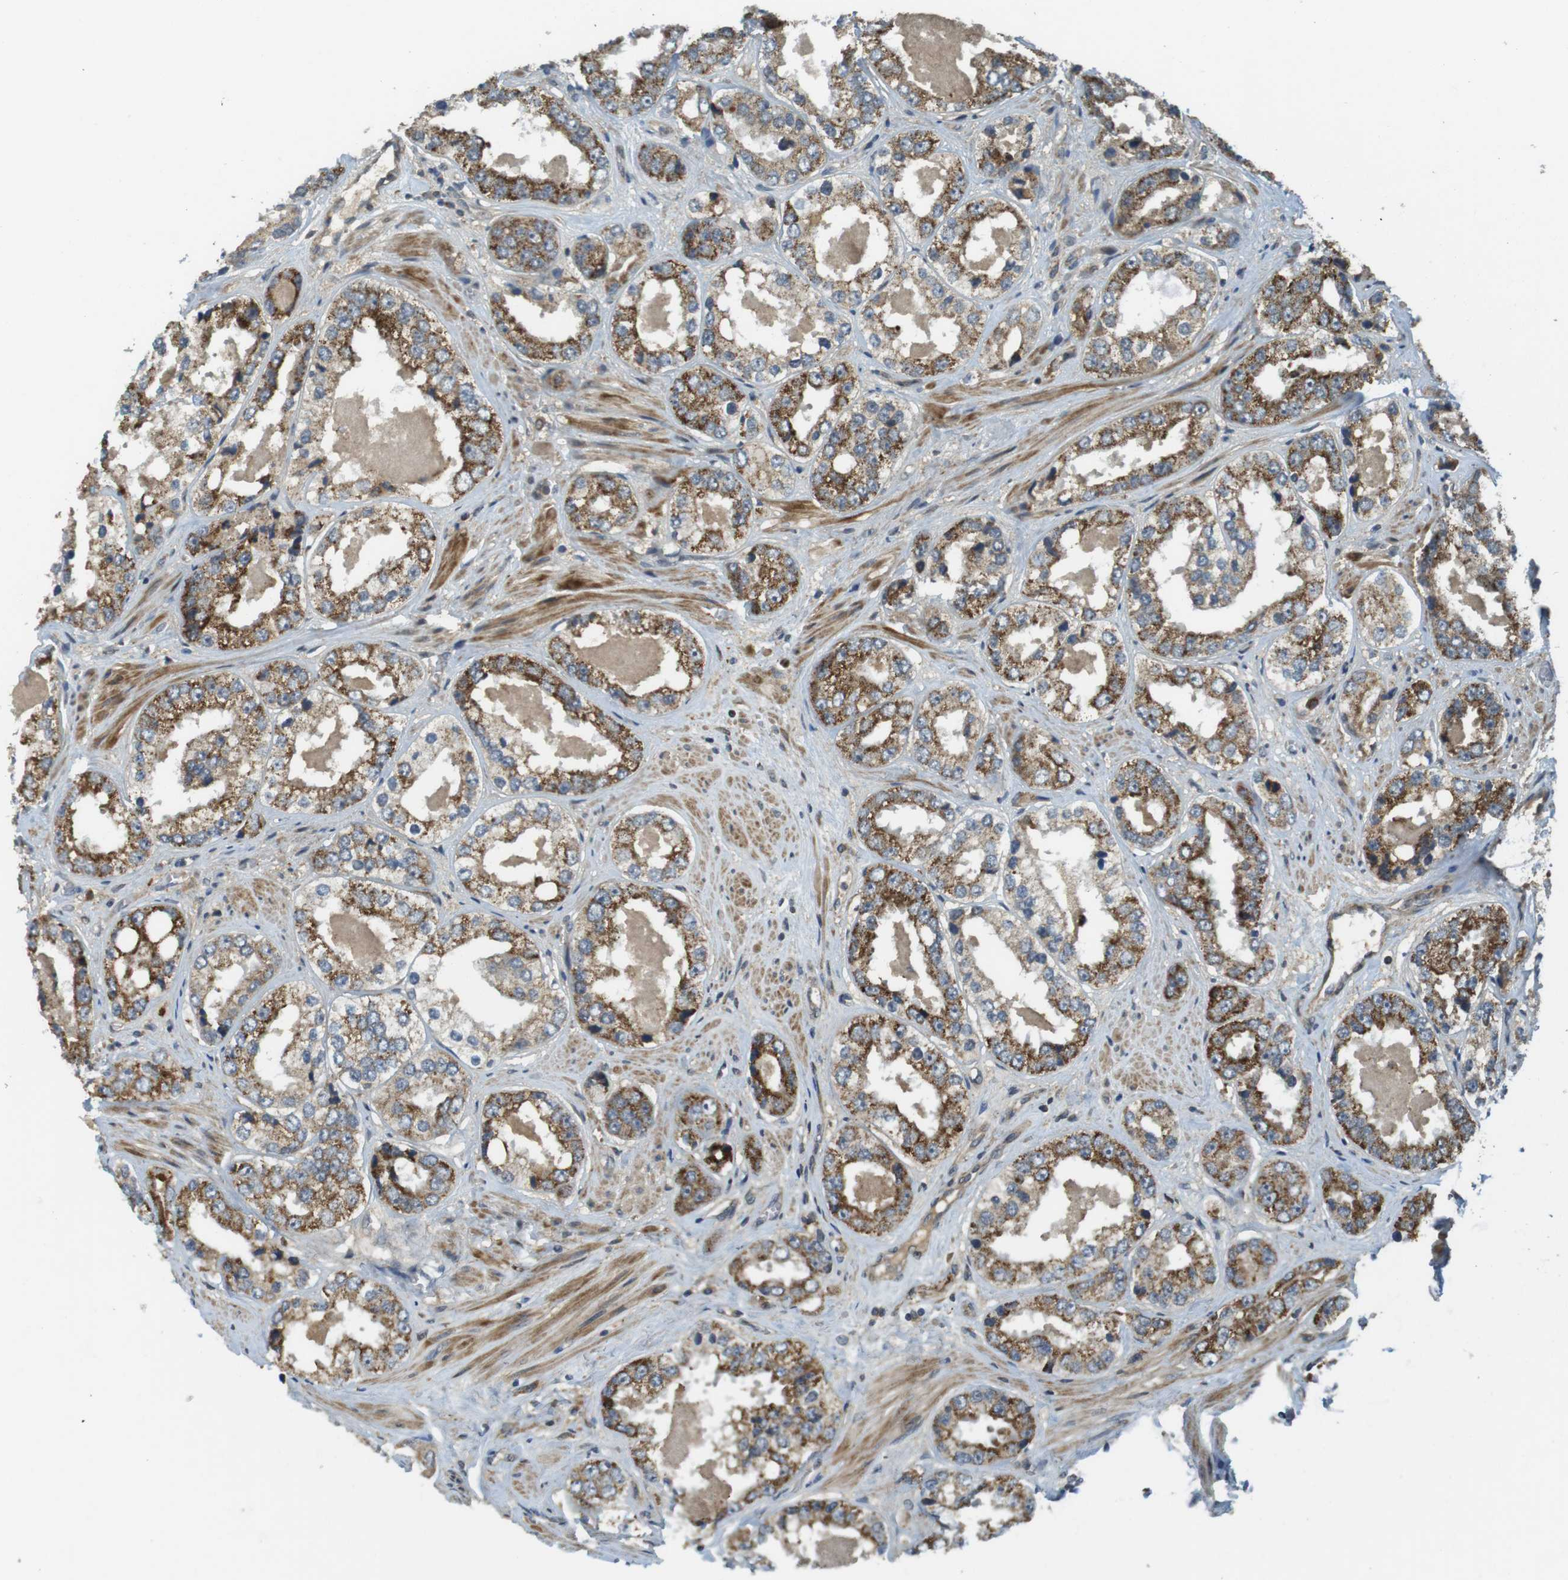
{"staining": {"intensity": "moderate", "quantity": ">75%", "location": "cytoplasmic/membranous"}, "tissue": "prostate cancer", "cell_type": "Tumor cells", "image_type": "cancer", "snomed": [{"axis": "morphology", "description": "Adenocarcinoma, High grade"}, {"axis": "topography", "description": "Prostate"}], "caption": "Prostate high-grade adenocarcinoma stained with DAB immunohistochemistry demonstrates medium levels of moderate cytoplasmic/membranous expression in approximately >75% of tumor cells.", "gene": "IFFO2", "patient": {"sex": "male", "age": 61}}